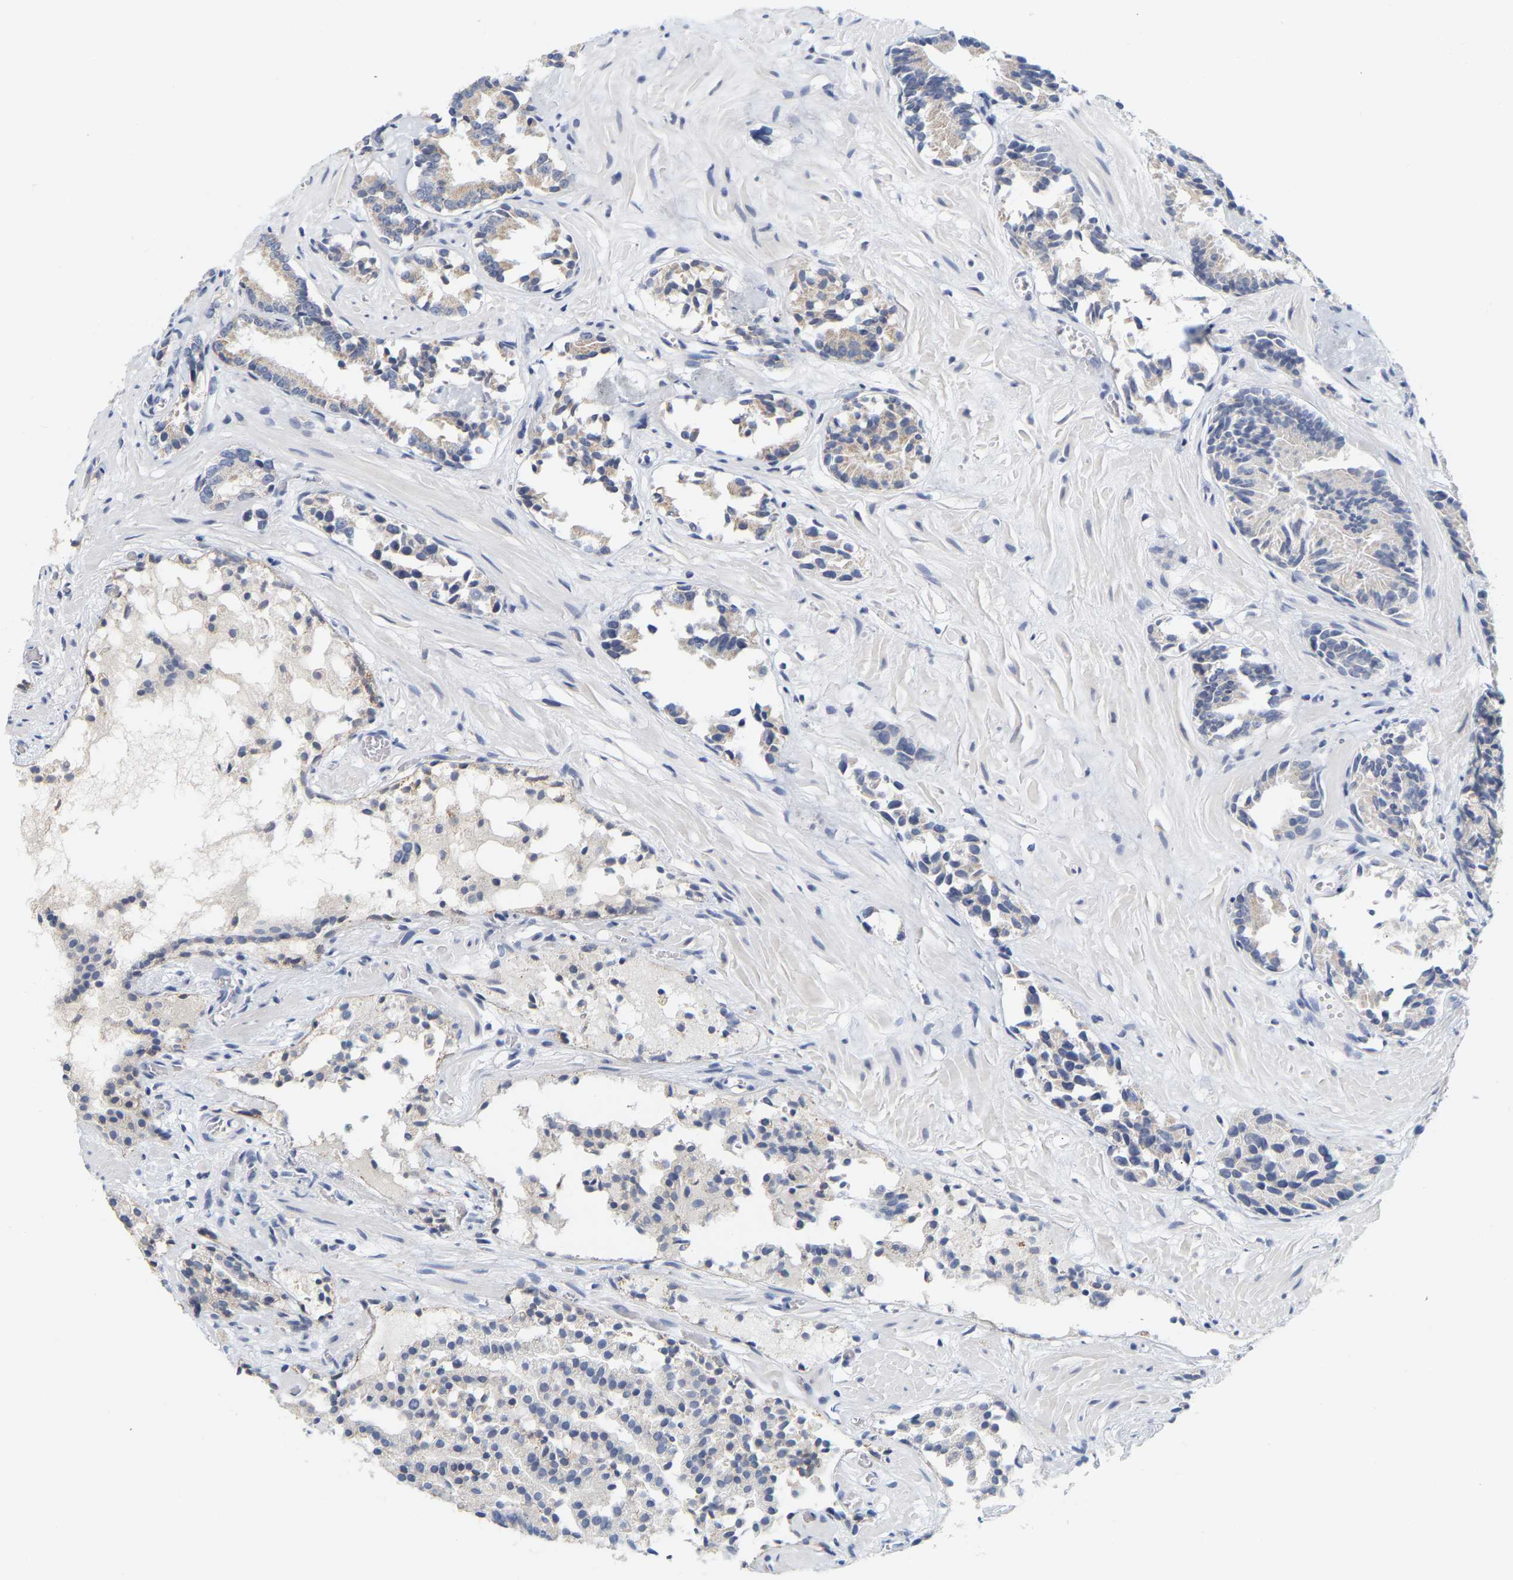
{"staining": {"intensity": "weak", "quantity": "<25%", "location": "cytoplasmic/membranous"}, "tissue": "prostate cancer", "cell_type": "Tumor cells", "image_type": "cancer", "snomed": [{"axis": "morphology", "description": "Adenocarcinoma, Low grade"}, {"axis": "topography", "description": "Prostate"}], "caption": "High magnification brightfield microscopy of prostate cancer (adenocarcinoma (low-grade)) stained with DAB (brown) and counterstained with hematoxylin (blue): tumor cells show no significant positivity.", "gene": "KRT76", "patient": {"sex": "male", "age": 51}}